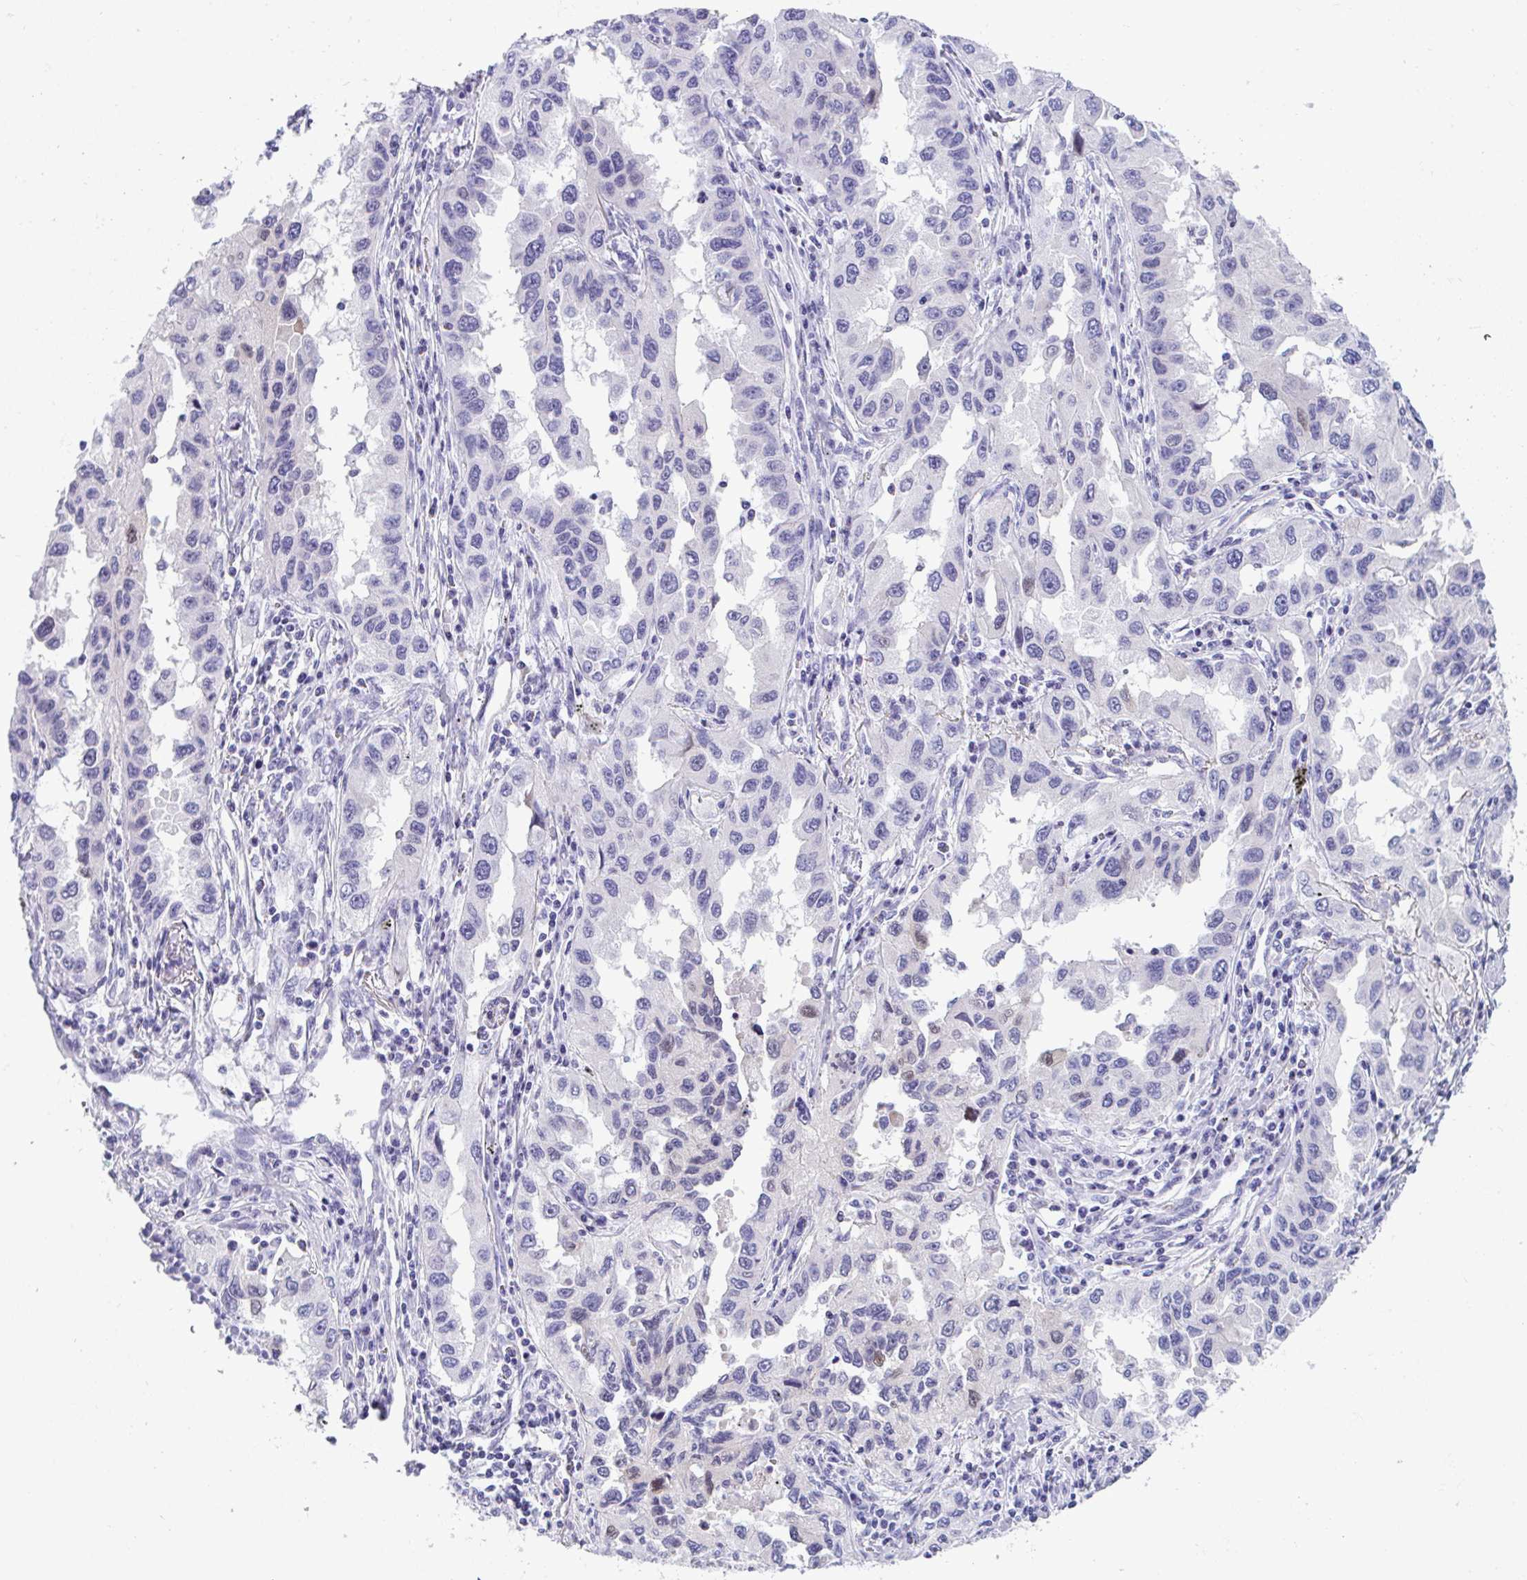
{"staining": {"intensity": "negative", "quantity": "none", "location": "none"}, "tissue": "lung cancer", "cell_type": "Tumor cells", "image_type": "cancer", "snomed": [{"axis": "morphology", "description": "Adenocarcinoma, NOS"}, {"axis": "topography", "description": "Lung"}], "caption": "IHC micrograph of neoplastic tissue: lung cancer (adenocarcinoma) stained with DAB displays no significant protein staining in tumor cells.", "gene": "TTC30B", "patient": {"sex": "female", "age": 73}}